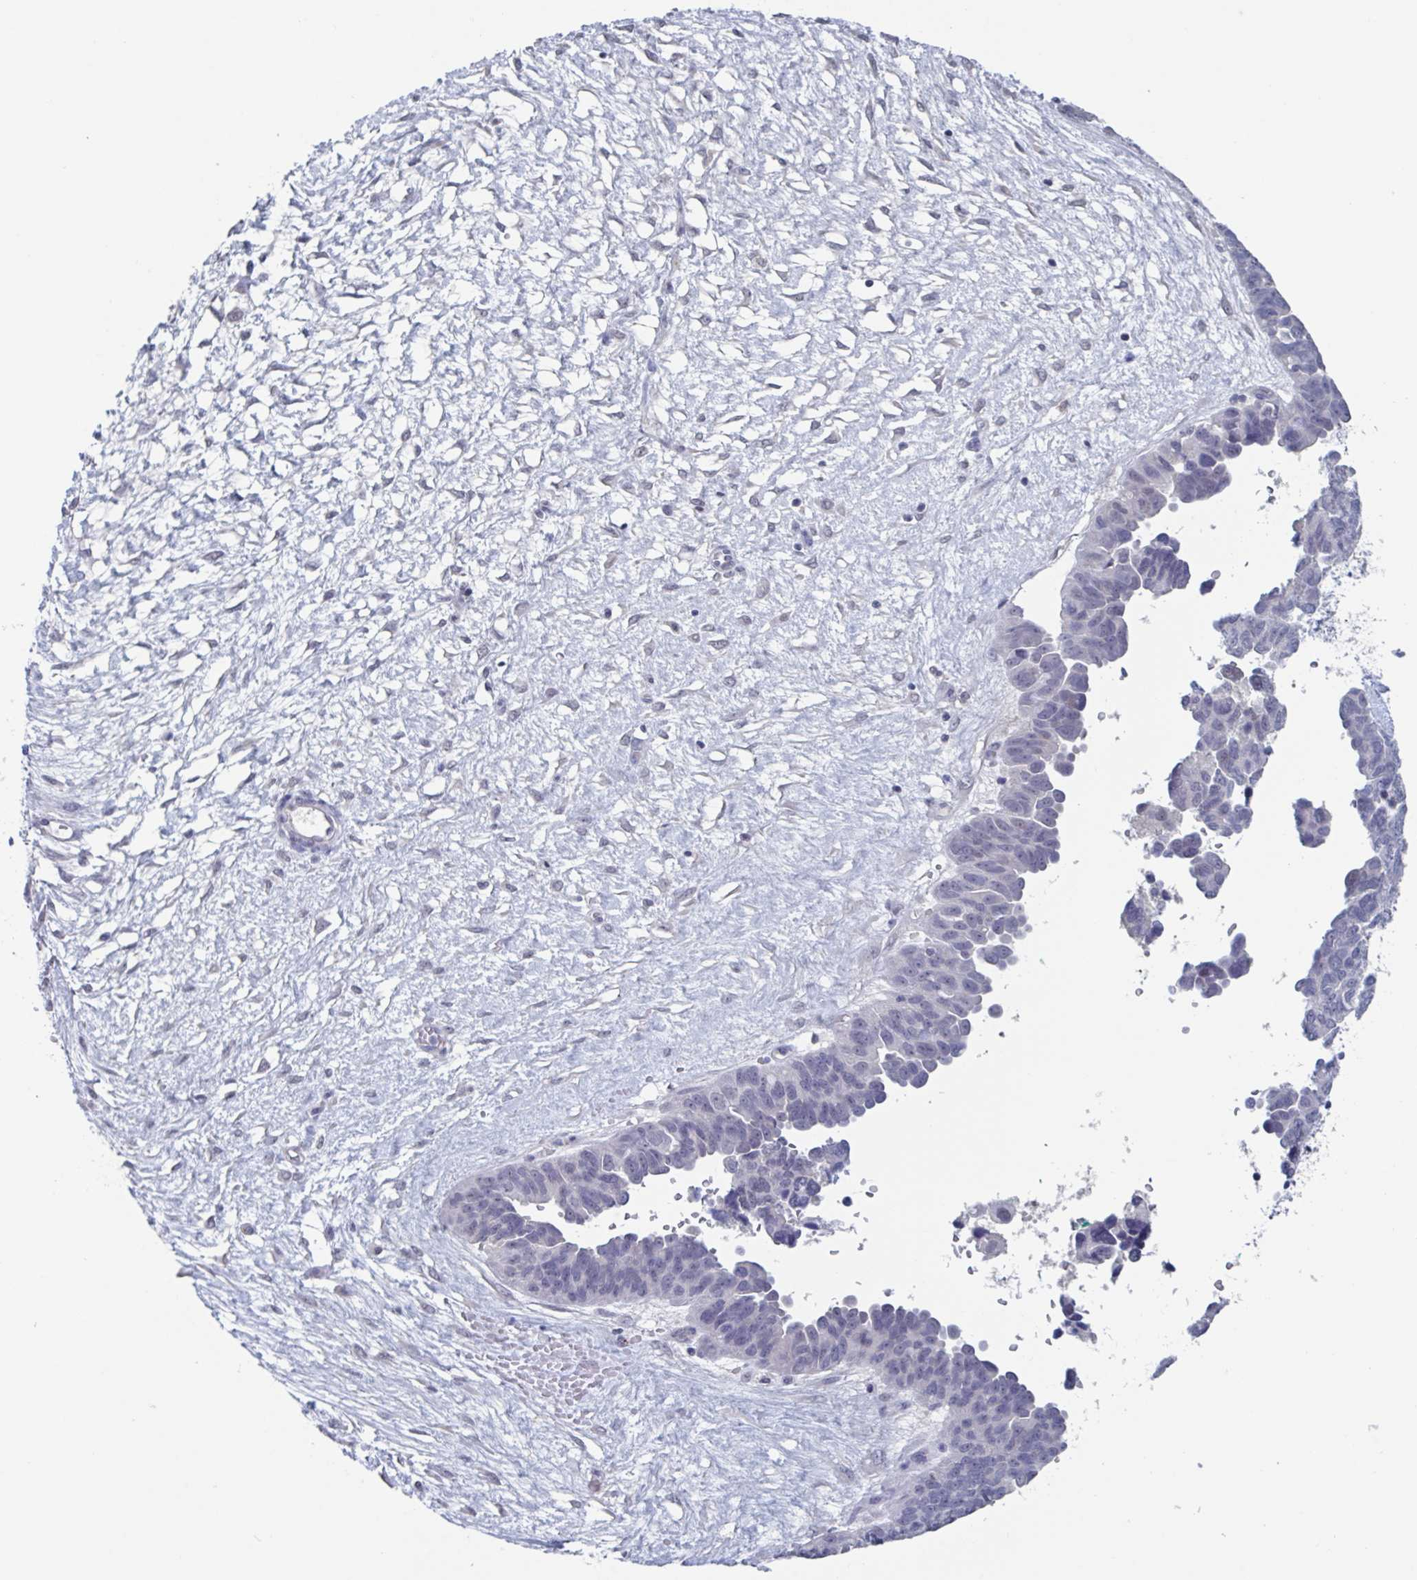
{"staining": {"intensity": "negative", "quantity": "none", "location": "none"}, "tissue": "ovarian cancer", "cell_type": "Tumor cells", "image_type": "cancer", "snomed": [{"axis": "morphology", "description": "Cystadenocarcinoma, serous, NOS"}, {"axis": "topography", "description": "Ovary"}], "caption": "This is a histopathology image of IHC staining of ovarian cancer, which shows no positivity in tumor cells.", "gene": "KDM4D", "patient": {"sex": "female", "age": 64}}